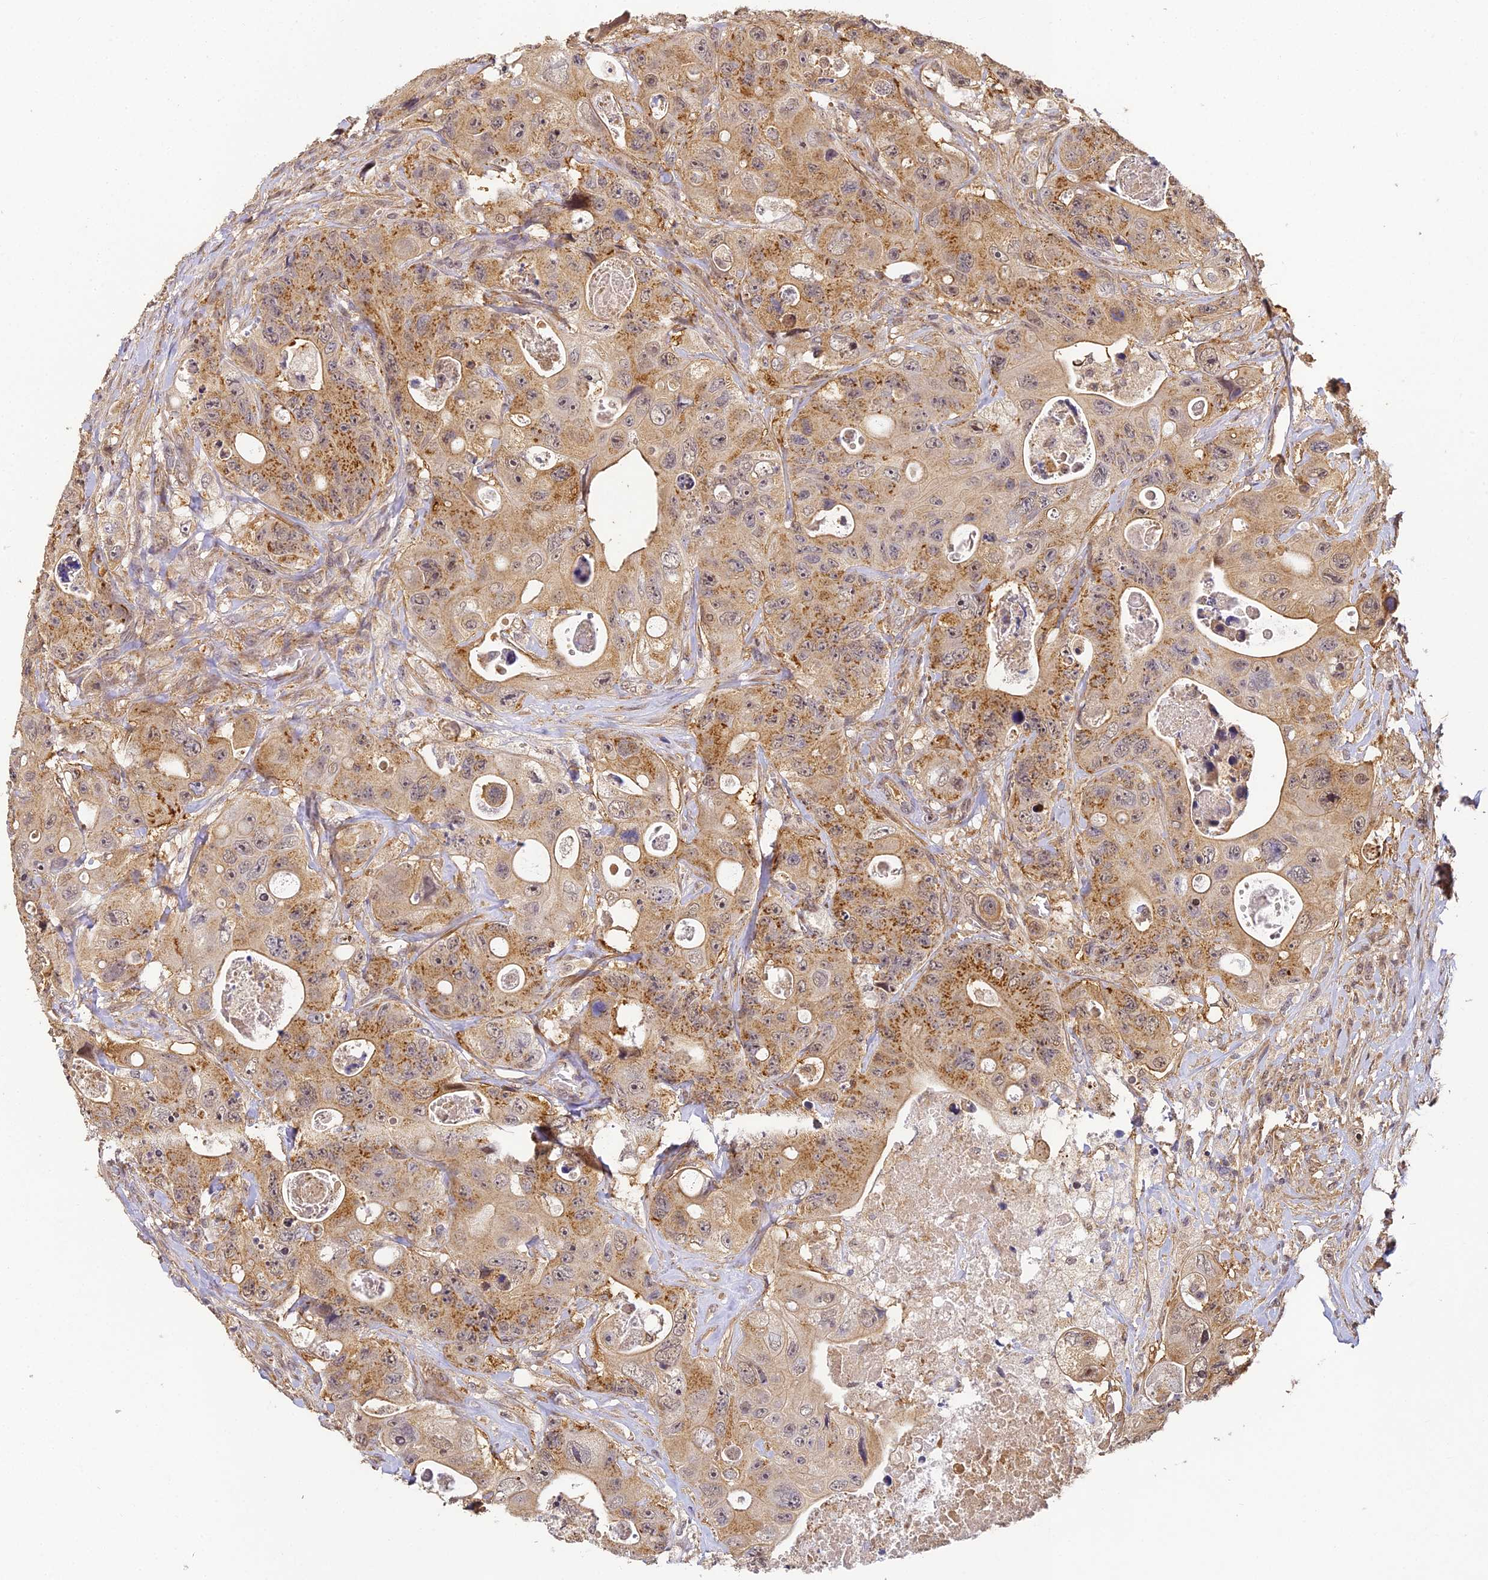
{"staining": {"intensity": "moderate", "quantity": ">75%", "location": "cytoplasmic/membranous"}, "tissue": "colorectal cancer", "cell_type": "Tumor cells", "image_type": "cancer", "snomed": [{"axis": "morphology", "description": "Adenocarcinoma, NOS"}, {"axis": "topography", "description": "Colon"}], "caption": "Colorectal cancer stained with DAB immunohistochemistry (IHC) reveals medium levels of moderate cytoplasmic/membranous staining in approximately >75% of tumor cells.", "gene": "ZNF443", "patient": {"sex": "female", "age": 46}}